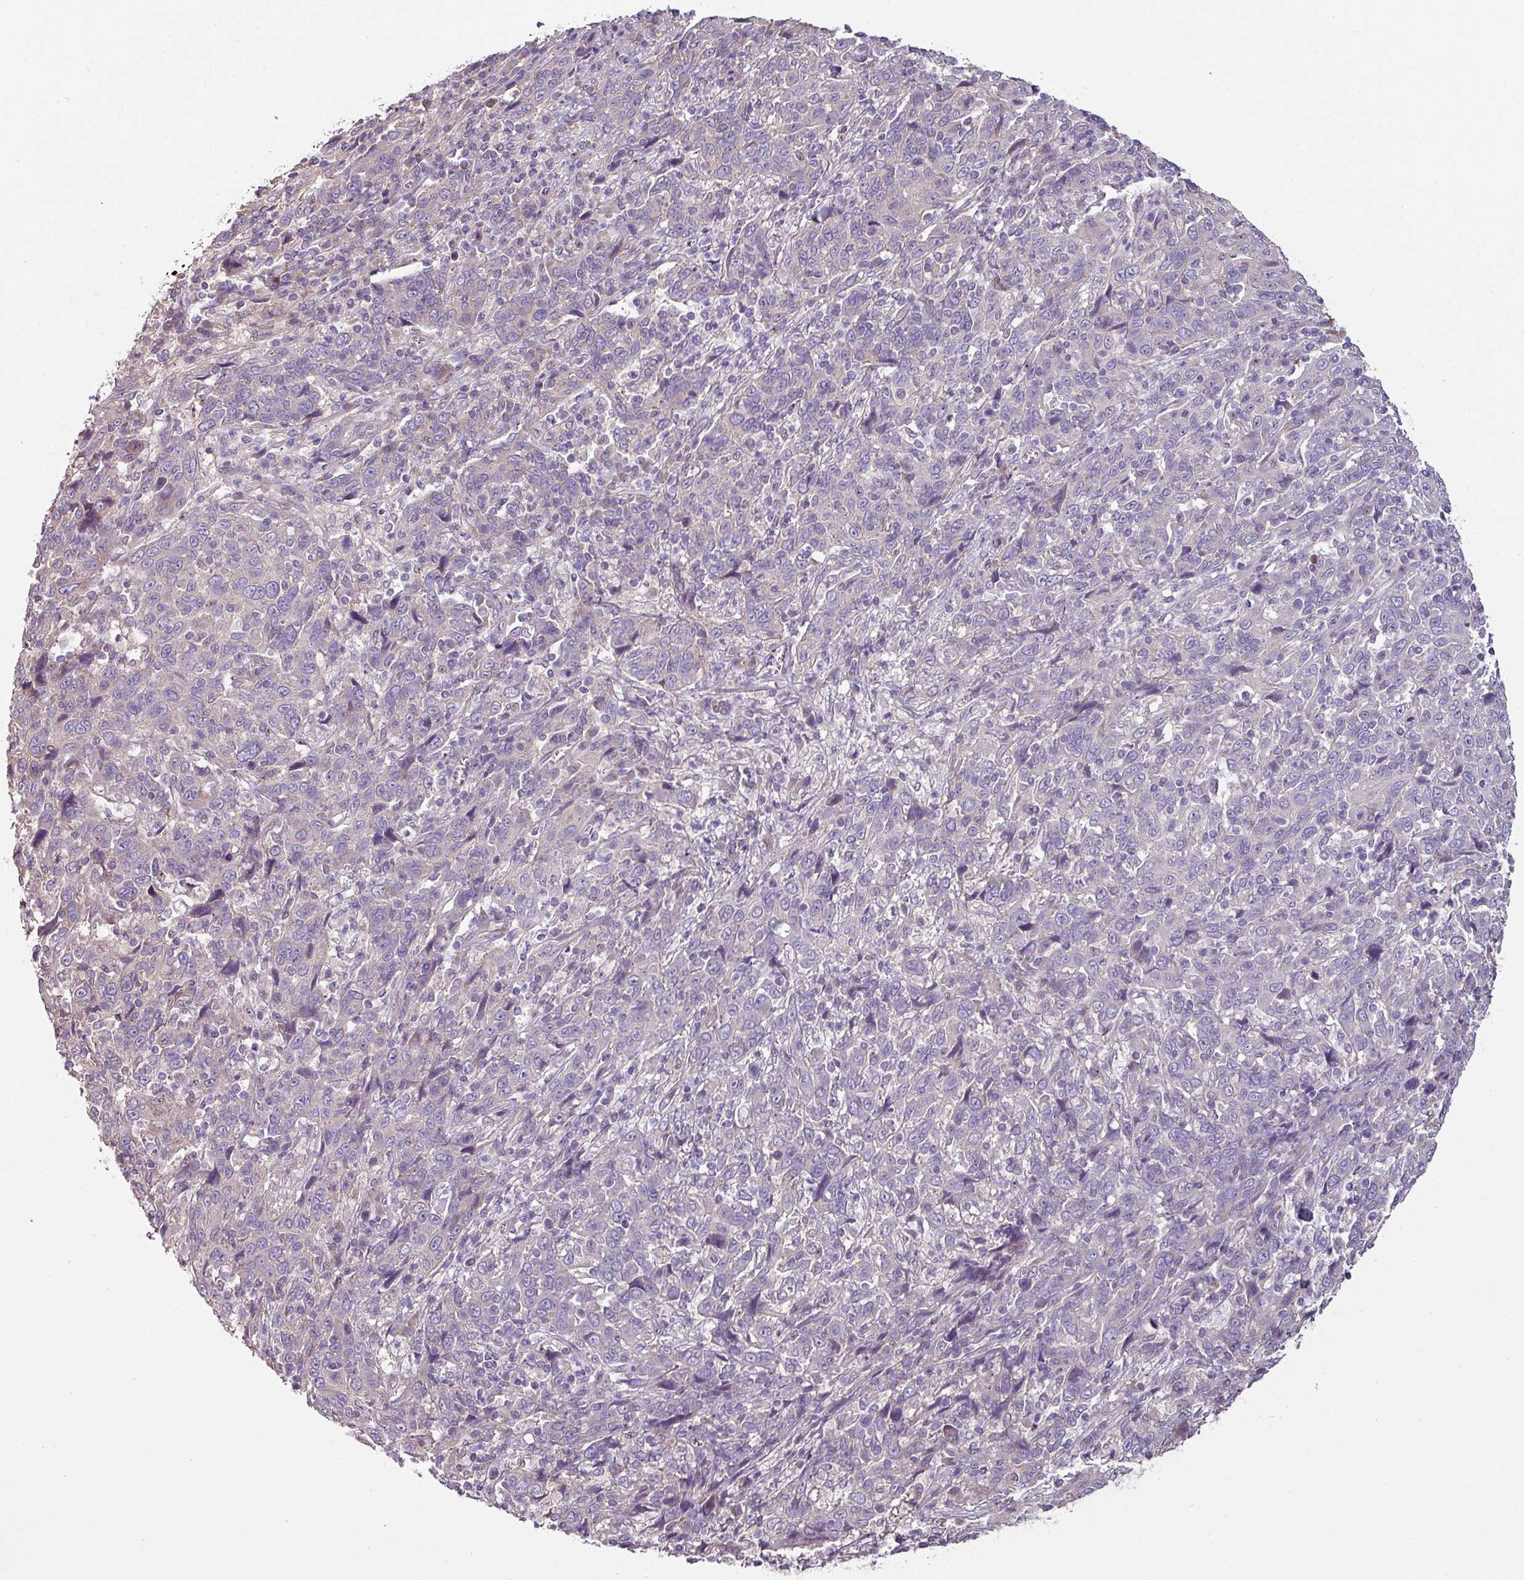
{"staining": {"intensity": "negative", "quantity": "none", "location": "none"}, "tissue": "cervical cancer", "cell_type": "Tumor cells", "image_type": "cancer", "snomed": [{"axis": "morphology", "description": "Squamous cell carcinoma, NOS"}, {"axis": "topography", "description": "Cervix"}], "caption": "The micrograph reveals no significant positivity in tumor cells of cervical cancer.", "gene": "LRRC9", "patient": {"sex": "female", "age": 46}}